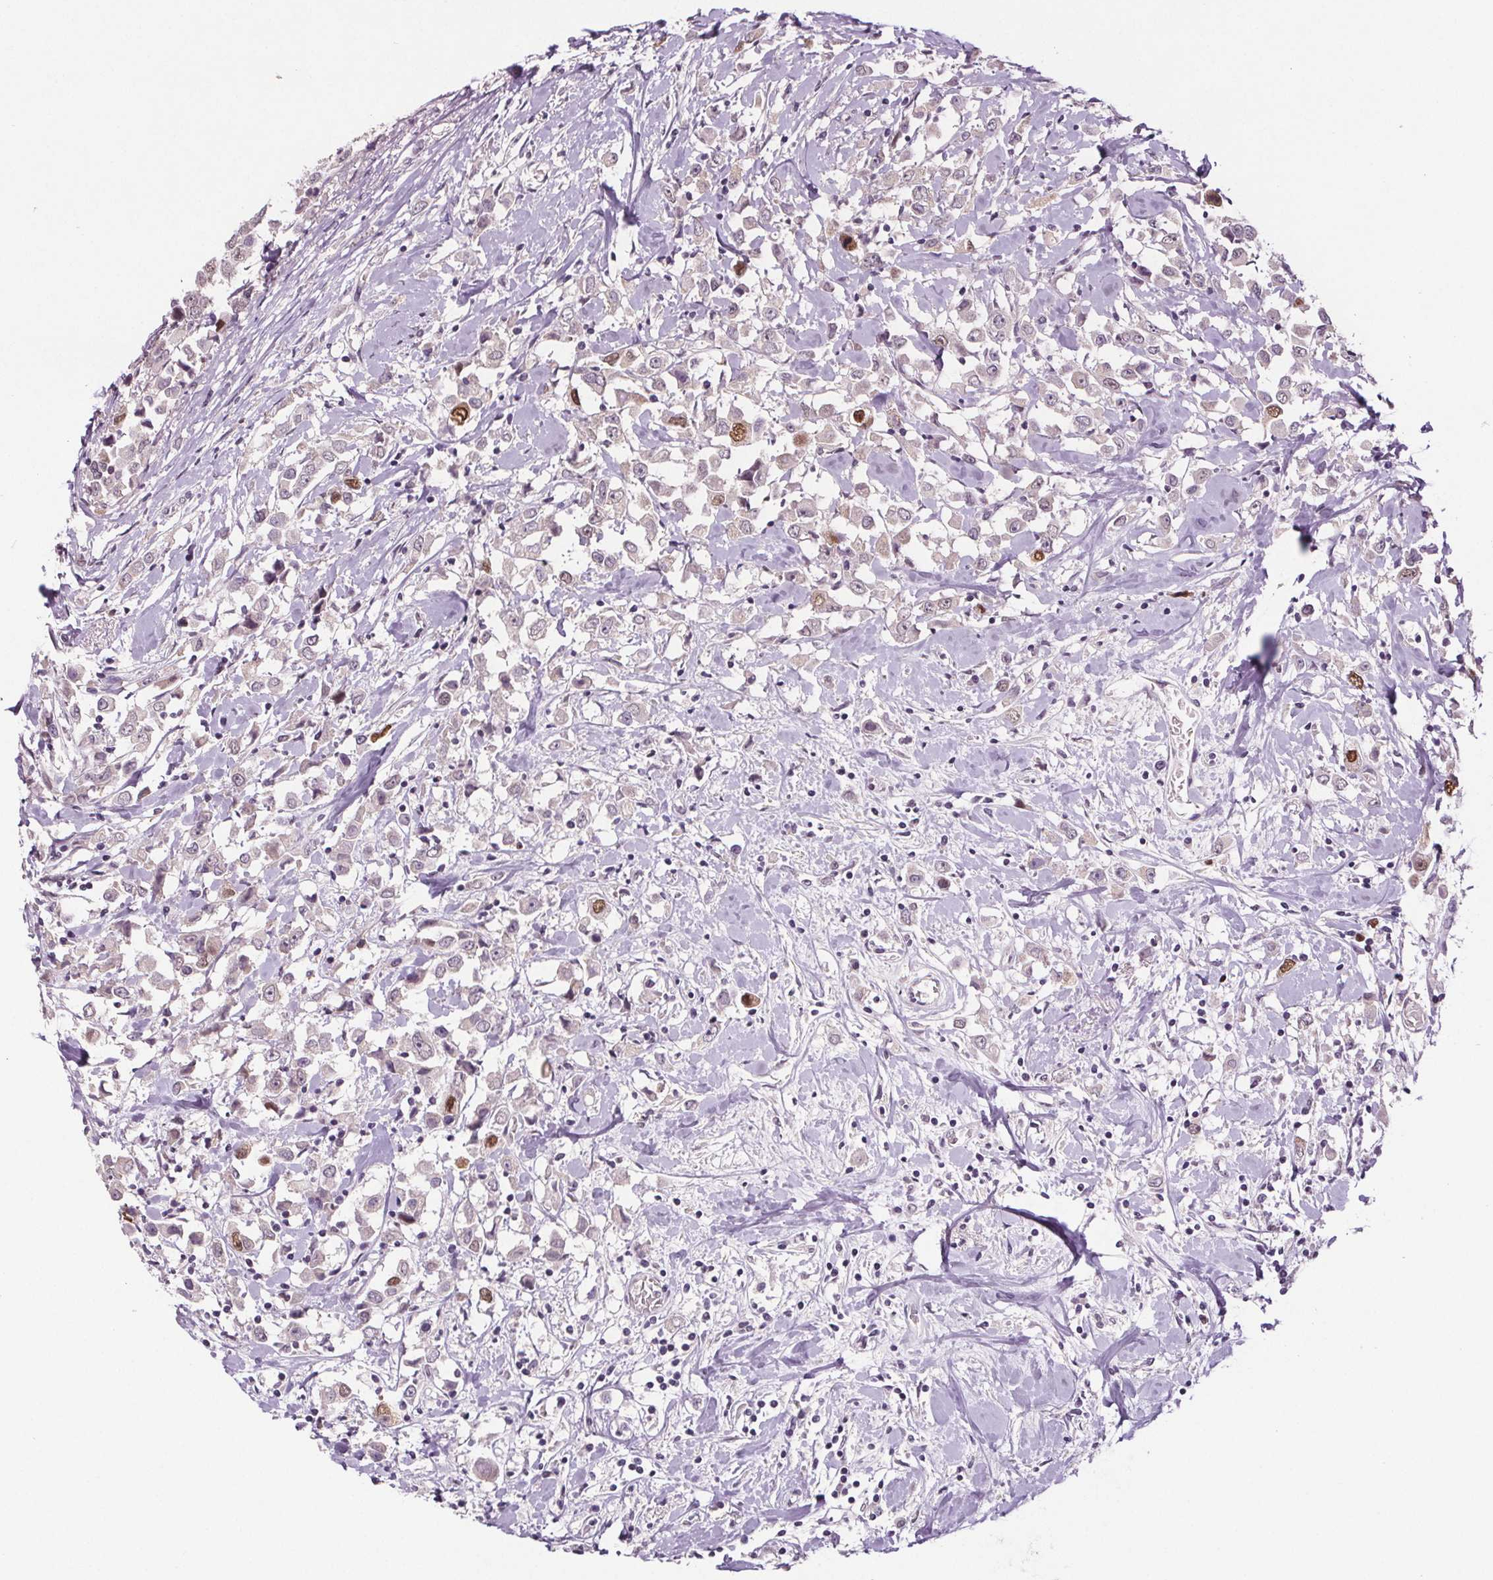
{"staining": {"intensity": "moderate", "quantity": "<25%", "location": "nuclear"}, "tissue": "breast cancer", "cell_type": "Tumor cells", "image_type": "cancer", "snomed": [{"axis": "morphology", "description": "Duct carcinoma"}, {"axis": "topography", "description": "Breast"}], "caption": "Invasive ductal carcinoma (breast) tissue demonstrates moderate nuclear expression in approximately <25% of tumor cells, visualized by immunohistochemistry.", "gene": "CENPF", "patient": {"sex": "female", "age": 61}}